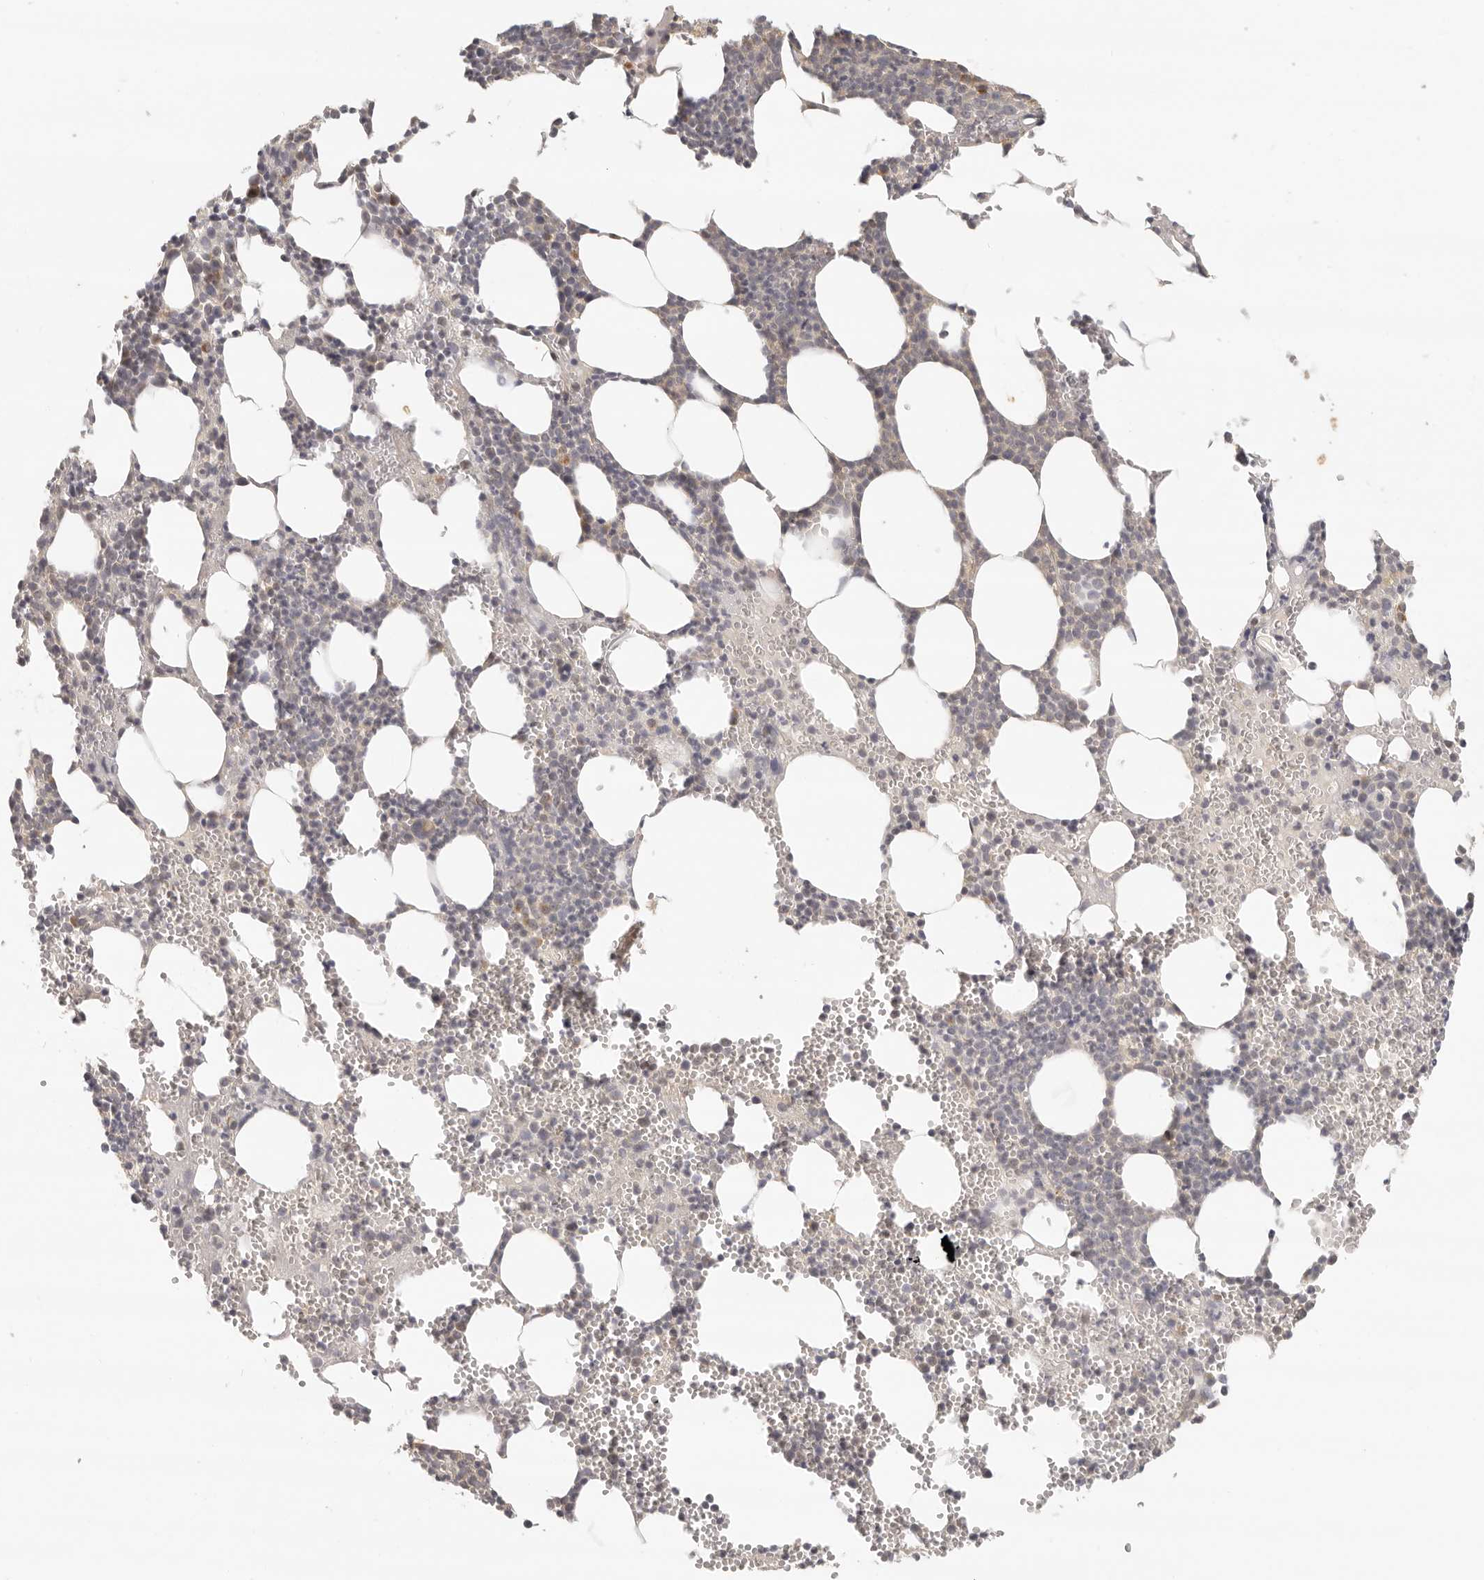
{"staining": {"intensity": "moderate", "quantity": "<25%", "location": "cytoplasmic/membranous"}, "tissue": "bone marrow", "cell_type": "Hematopoietic cells", "image_type": "normal", "snomed": [{"axis": "morphology", "description": "Normal tissue, NOS"}, {"axis": "topography", "description": "Bone marrow"}], "caption": "The immunohistochemical stain highlights moderate cytoplasmic/membranous positivity in hematopoietic cells of normal bone marrow. (brown staining indicates protein expression, while blue staining denotes nuclei).", "gene": "AHDC1", "patient": {"sex": "female", "age": 67}}